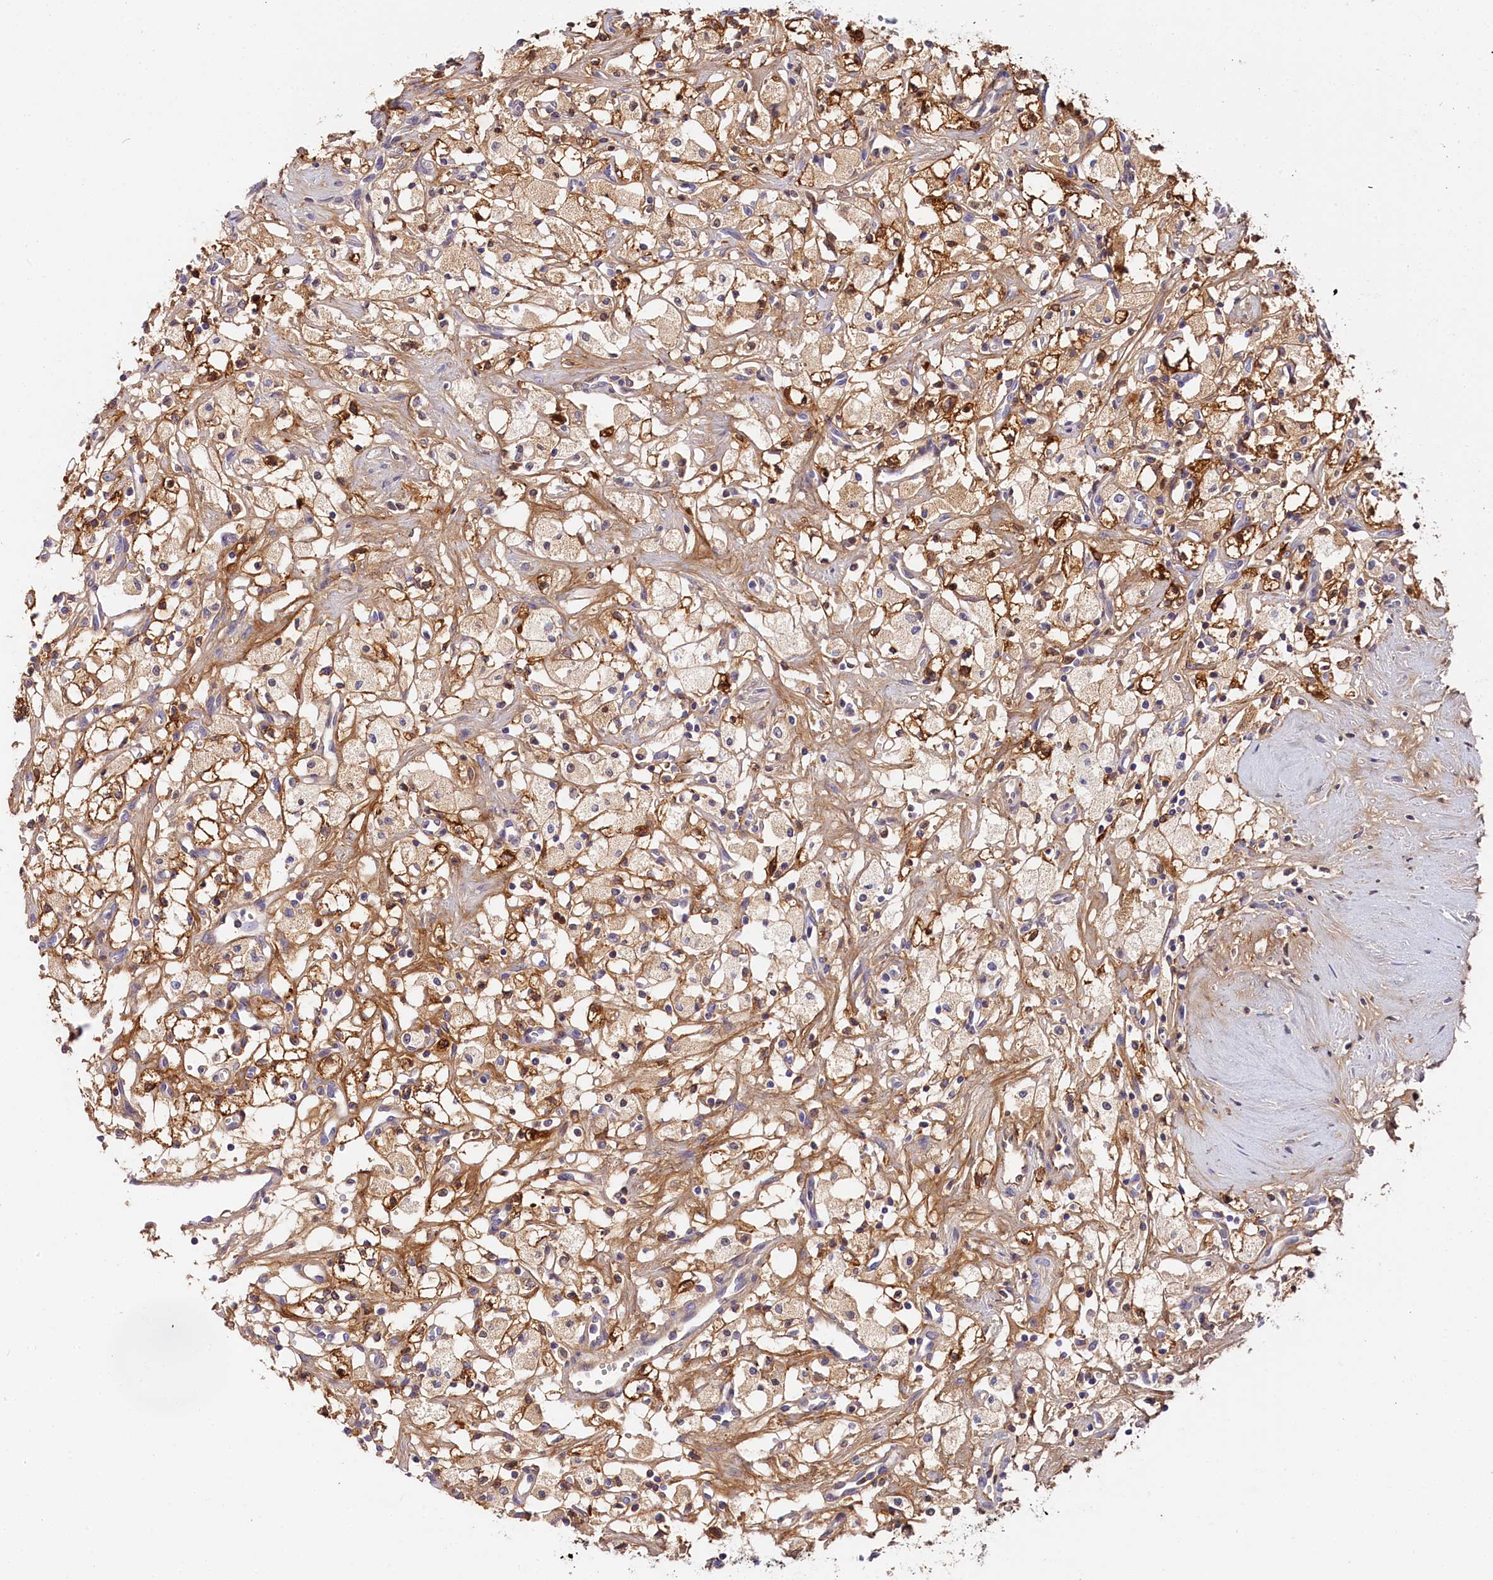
{"staining": {"intensity": "moderate", "quantity": ">75%", "location": "cytoplasmic/membranous"}, "tissue": "renal cancer", "cell_type": "Tumor cells", "image_type": "cancer", "snomed": [{"axis": "morphology", "description": "Adenocarcinoma, NOS"}, {"axis": "topography", "description": "Kidney"}], "caption": "Immunohistochemical staining of renal adenocarcinoma shows moderate cytoplasmic/membranous protein staining in approximately >75% of tumor cells.", "gene": "KATNB1", "patient": {"sex": "male", "age": 59}}